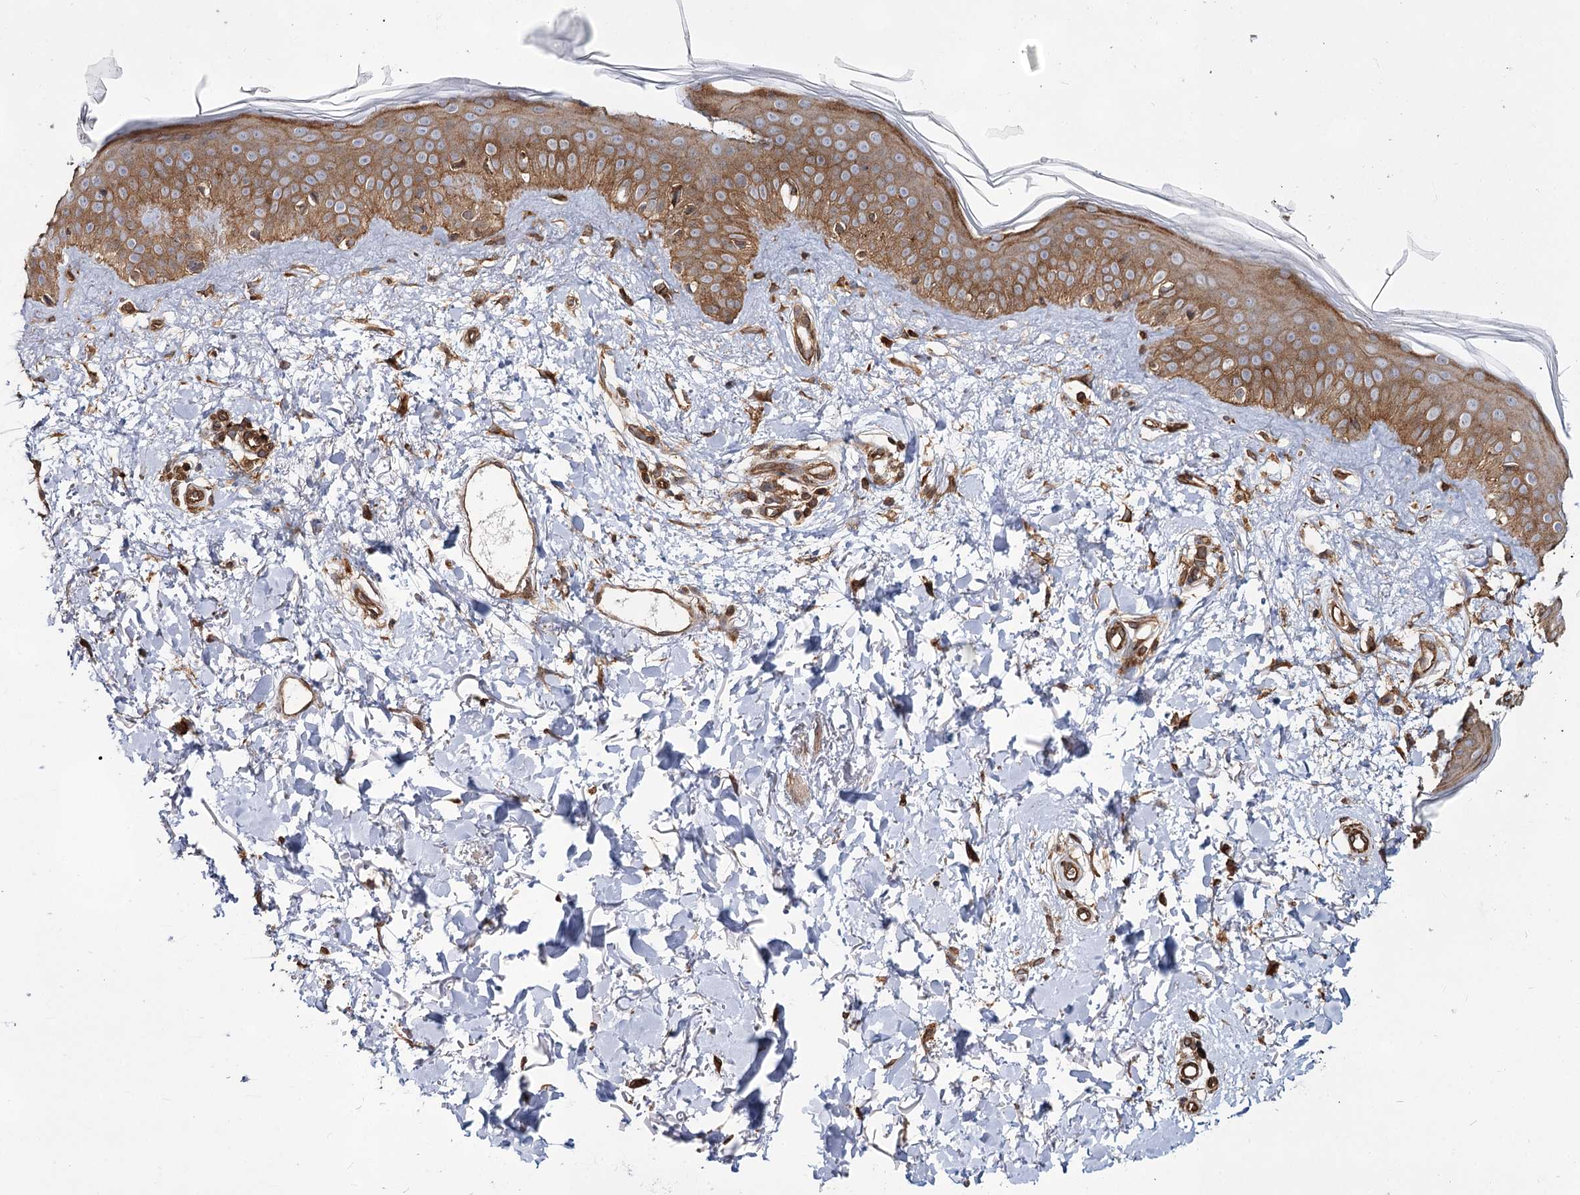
{"staining": {"intensity": "strong", "quantity": ">75%", "location": "cytoplasmic/membranous"}, "tissue": "skin", "cell_type": "Fibroblasts", "image_type": "normal", "snomed": [{"axis": "morphology", "description": "Normal tissue, NOS"}, {"axis": "topography", "description": "Skin"}], "caption": "Protein expression analysis of benign skin demonstrates strong cytoplasmic/membranous staining in about >75% of fibroblasts. The staining was performed using DAB, with brown indicating positive protein expression. Nuclei are stained blue with hematoxylin.", "gene": "IQSEC1", "patient": {"sex": "female", "age": 58}}